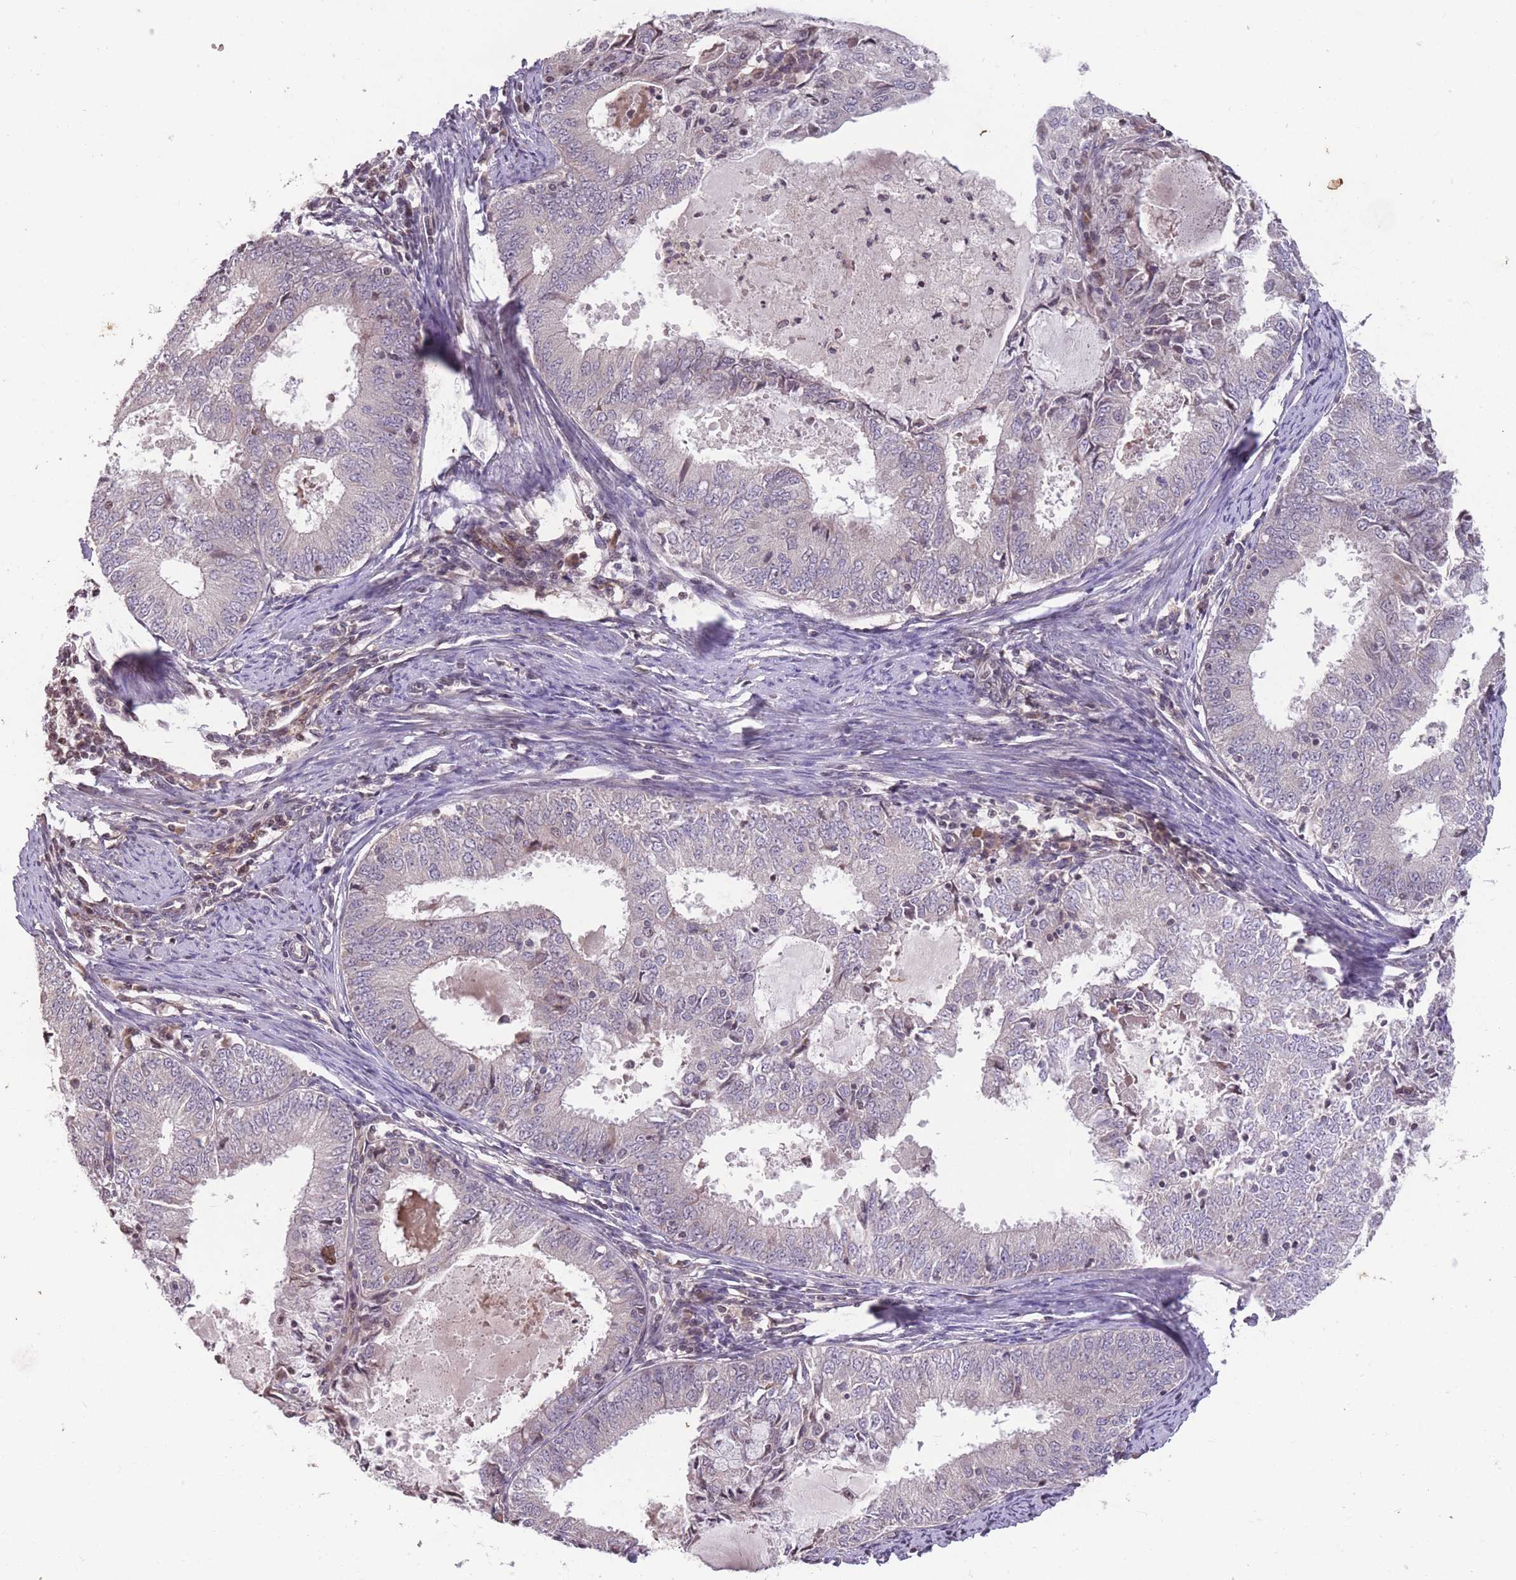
{"staining": {"intensity": "negative", "quantity": "none", "location": "none"}, "tissue": "endometrial cancer", "cell_type": "Tumor cells", "image_type": "cancer", "snomed": [{"axis": "morphology", "description": "Adenocarcinoma, NOS"}, {"axis": "topography", "description": "Endometrium"}], "caption": "Immunohistochemical staining of adenocarcinoma (endometrial) displays no significant positivity in tumor cells.", "gene": "GGT5", "patient": {"sex": "female", "age": 57}}